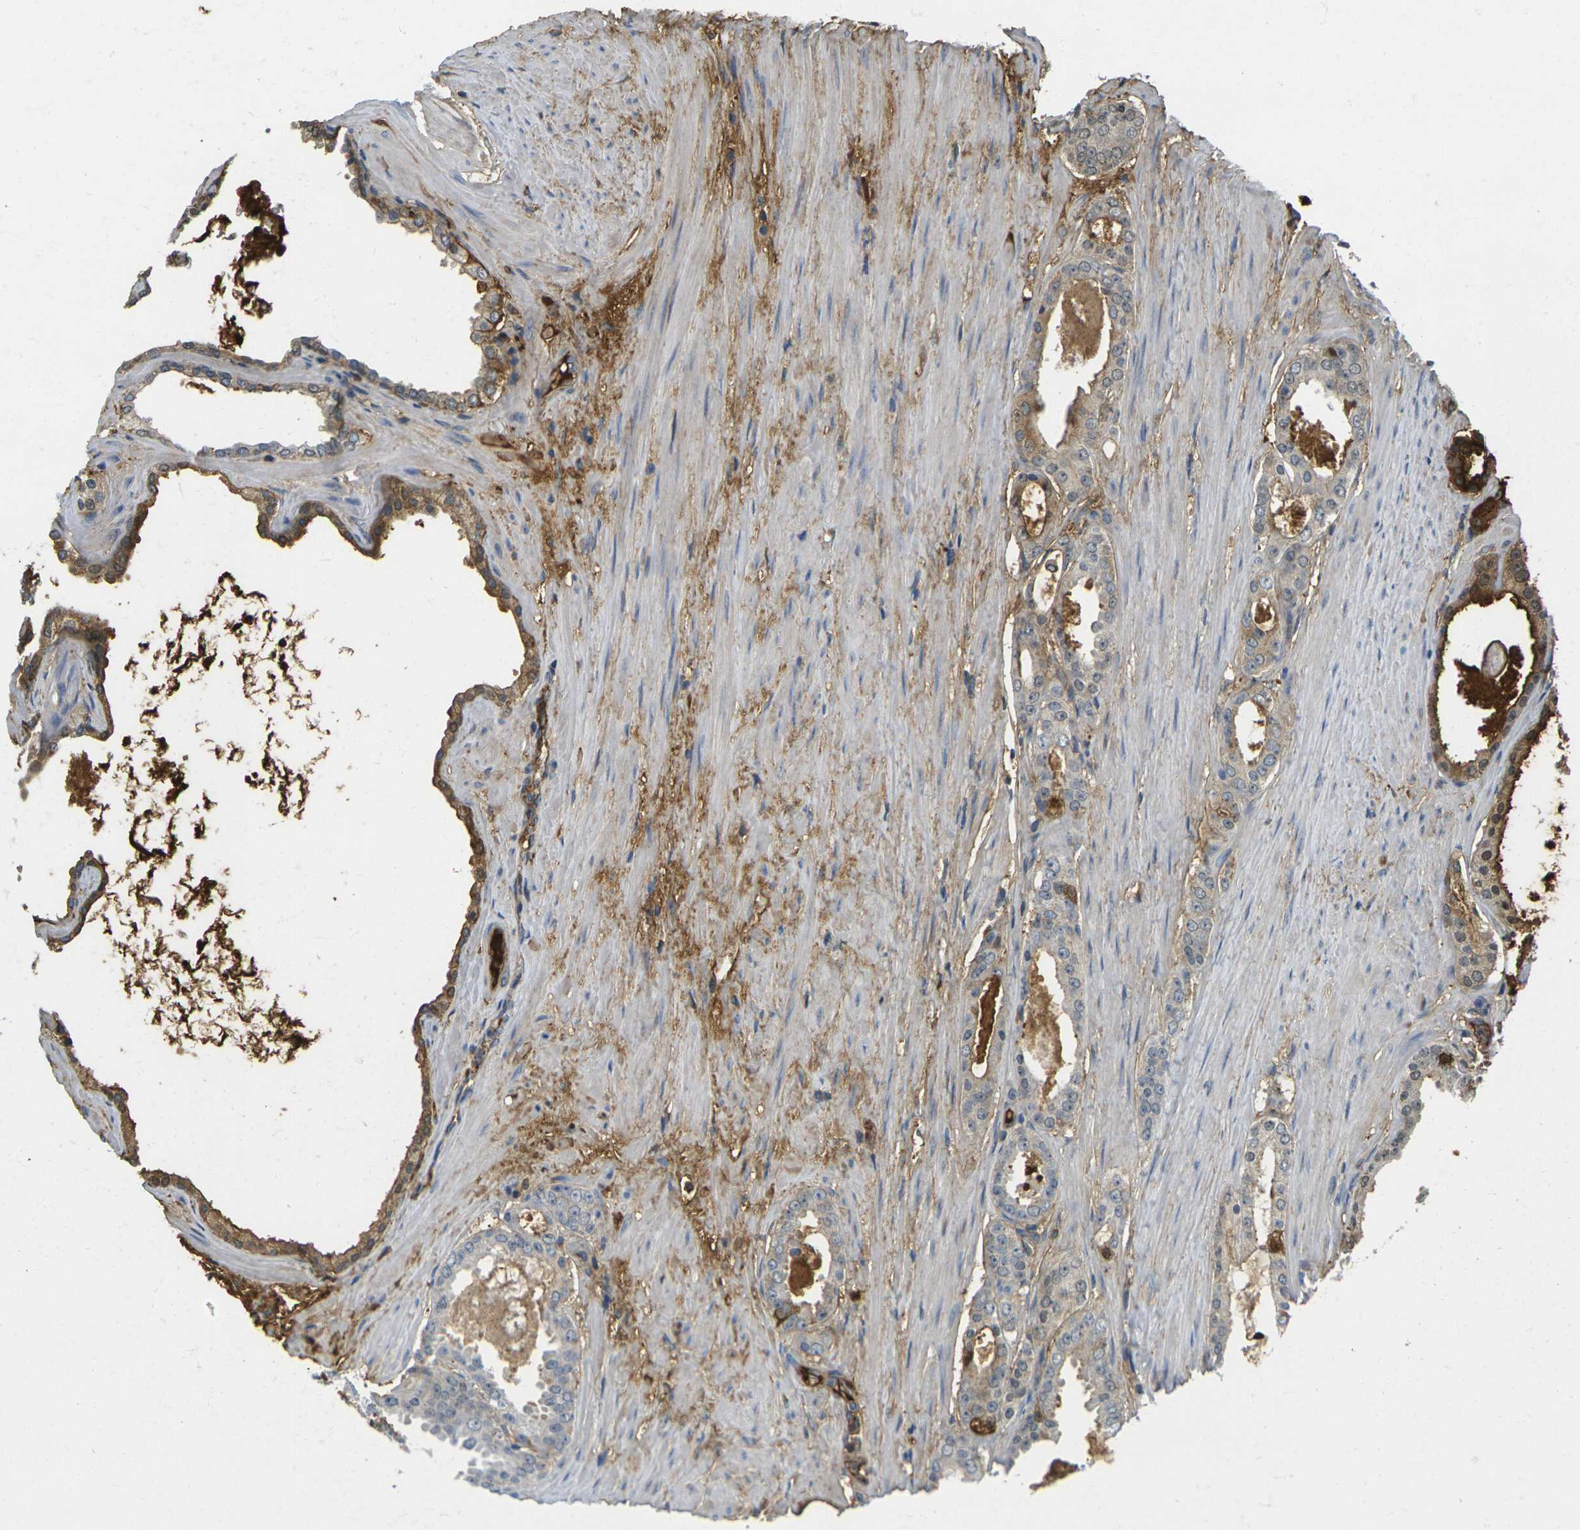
{"staining": {"intensity": "moderate", "quantity": "25%-75%", "location": "cytoplasmic/membranous"}, "tissue": "prostate cancer", "cell_type": "Tumor cells", "image_type": "cancer", "snomed": [{"axis": "morphology", "description": "Adenocarcinoma, Low grade"}, {"axis": "topography", "description": "Prostate"}], "caption": "Immunohistochemistry (IHC) image of prostate low-grade adenocarcinoma stained for a protein (brown), which displays medium levels of moderate cytoplasmic/membranous expression in approximately 25%-75% of tumor cells.", "gene": "PLCD1", "patient": {"sex": "male", "age": 57}}